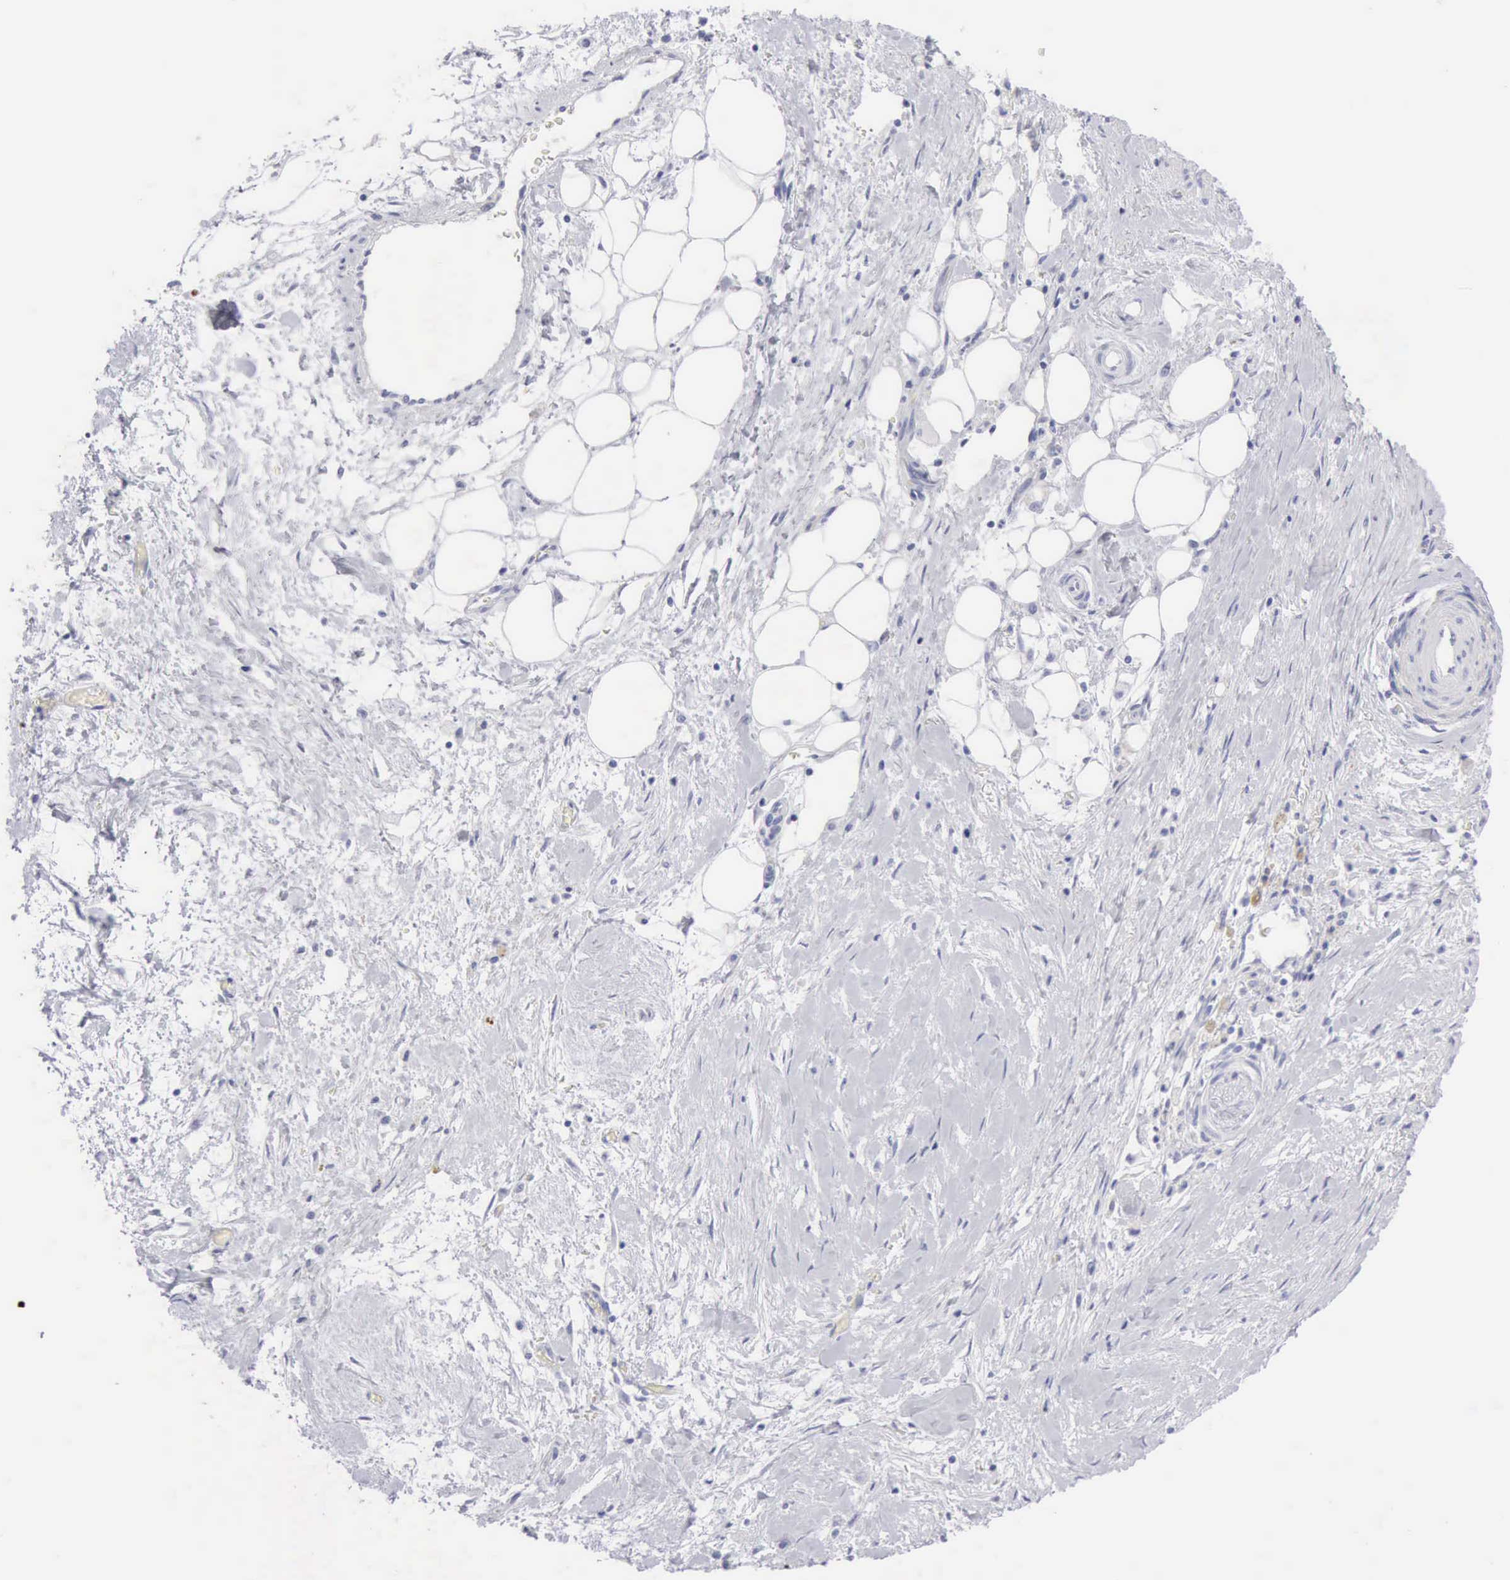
{"staining": {"intensity": "negative", "quantity": "none", "location": "none"}, "tissue": "pancreatic cancer", "cell_type": "Tumor cells", "image_type": "cancer", "snomed": [{"axis": "morphology", "description": "Adenocarcinoma, NOS"}, {"axis": "topography", "description": "Pancreas"}], "caption": "A histopathology image of pancreatic adenocarcinoma stained for a protein demonstrates no brown staining in tumor cells.", "gene": "KRT5", "patient": {"sex": "male", "age": 79}}